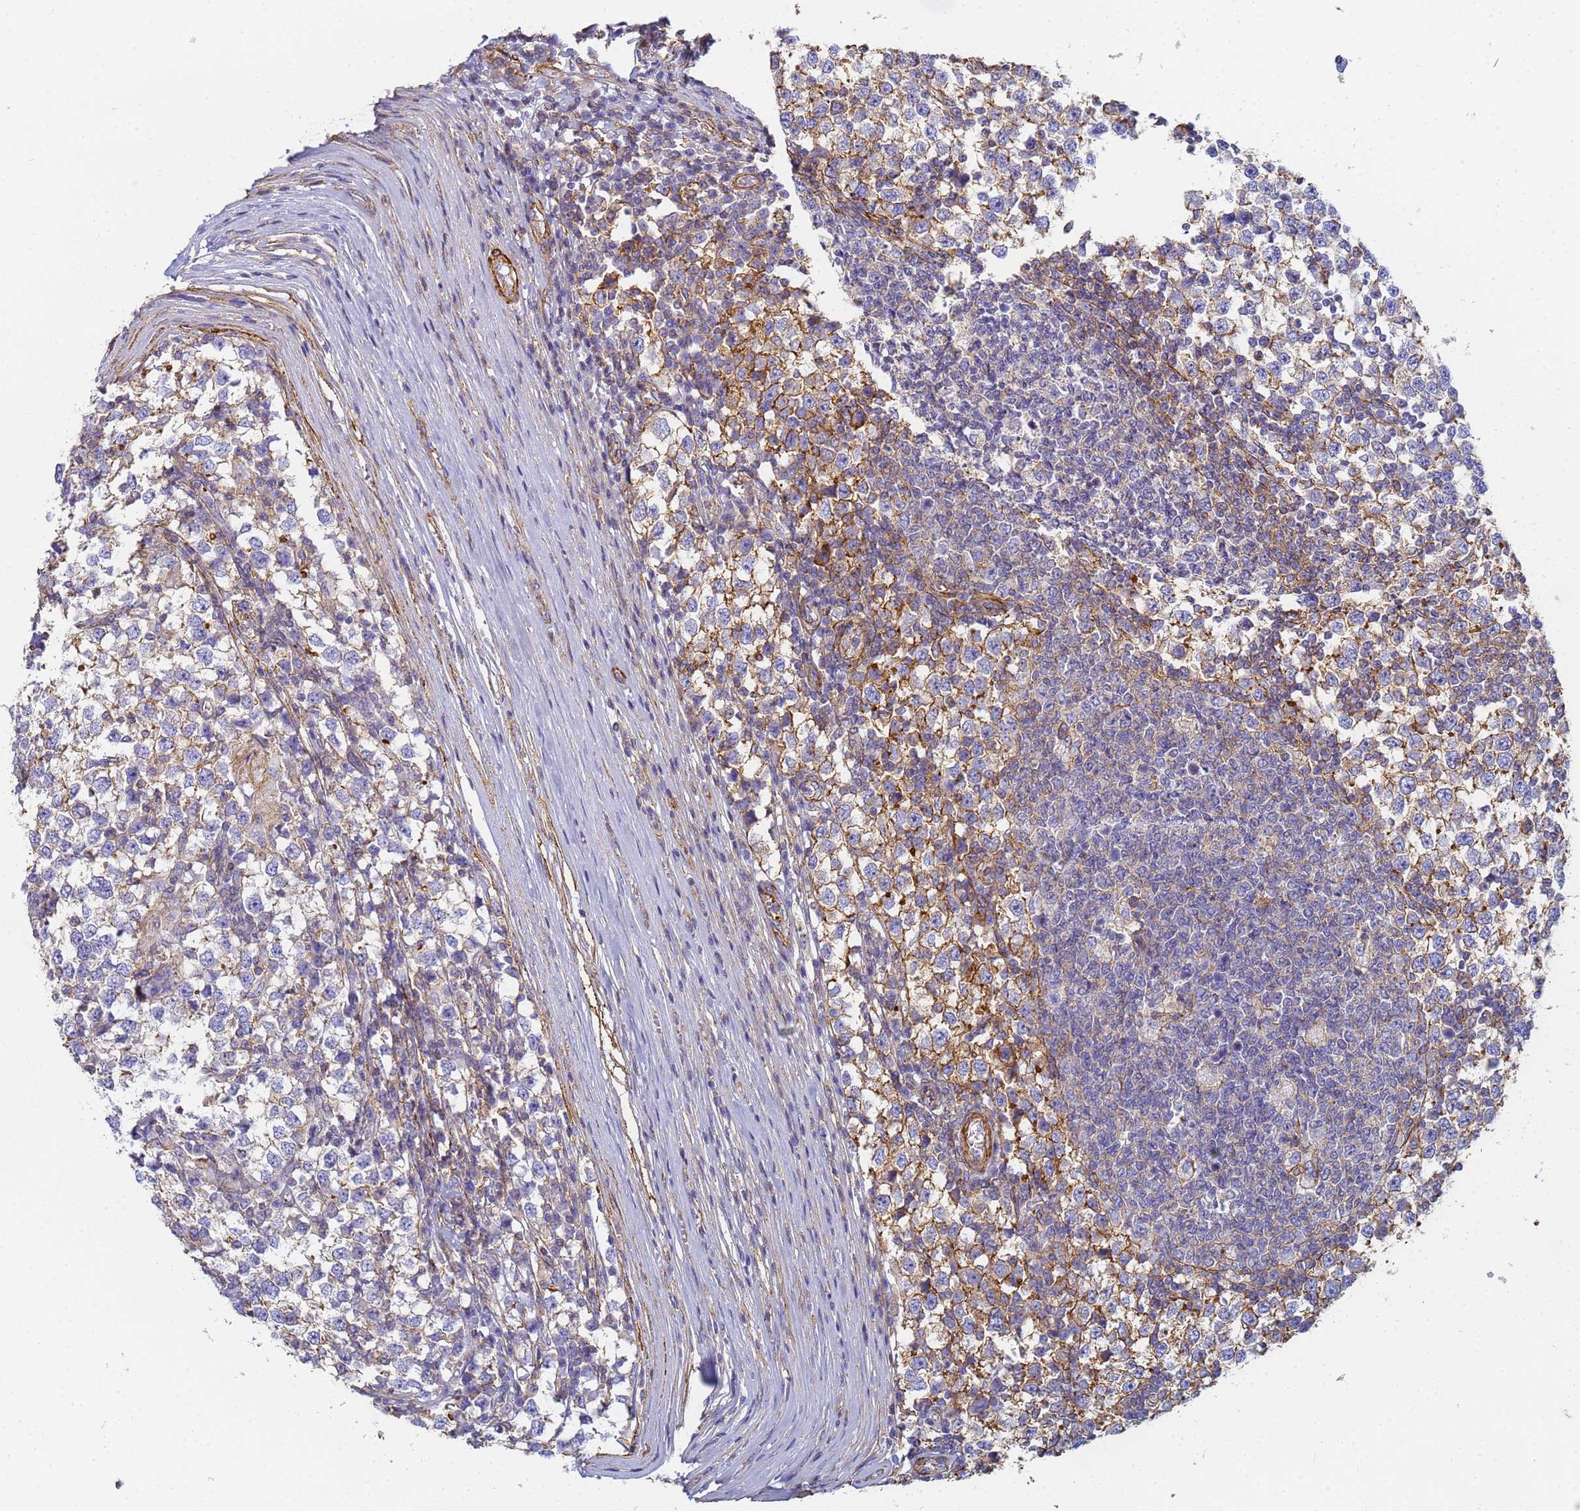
{"staining": {"intensity": "moderate", "quantity": "25%-75%", "location": "cytoplasmic/membranous"}, "tissue": "testis cancer", "cell_type": "Tumor cells", "image_type": "cancer", "snomed": [{"axis": "morphology", "description": "Seminoma, NOS"}, {"axis": "topography", "description": "Testis"}], "caption": "Protein expression analysis of human seminoma (testis) reveals moderate cytoplasmic/membranous staining in about 25%-75% of tumor cells.", "gene": "TPM1", "patient": {"sex": "male", "age": 65}}